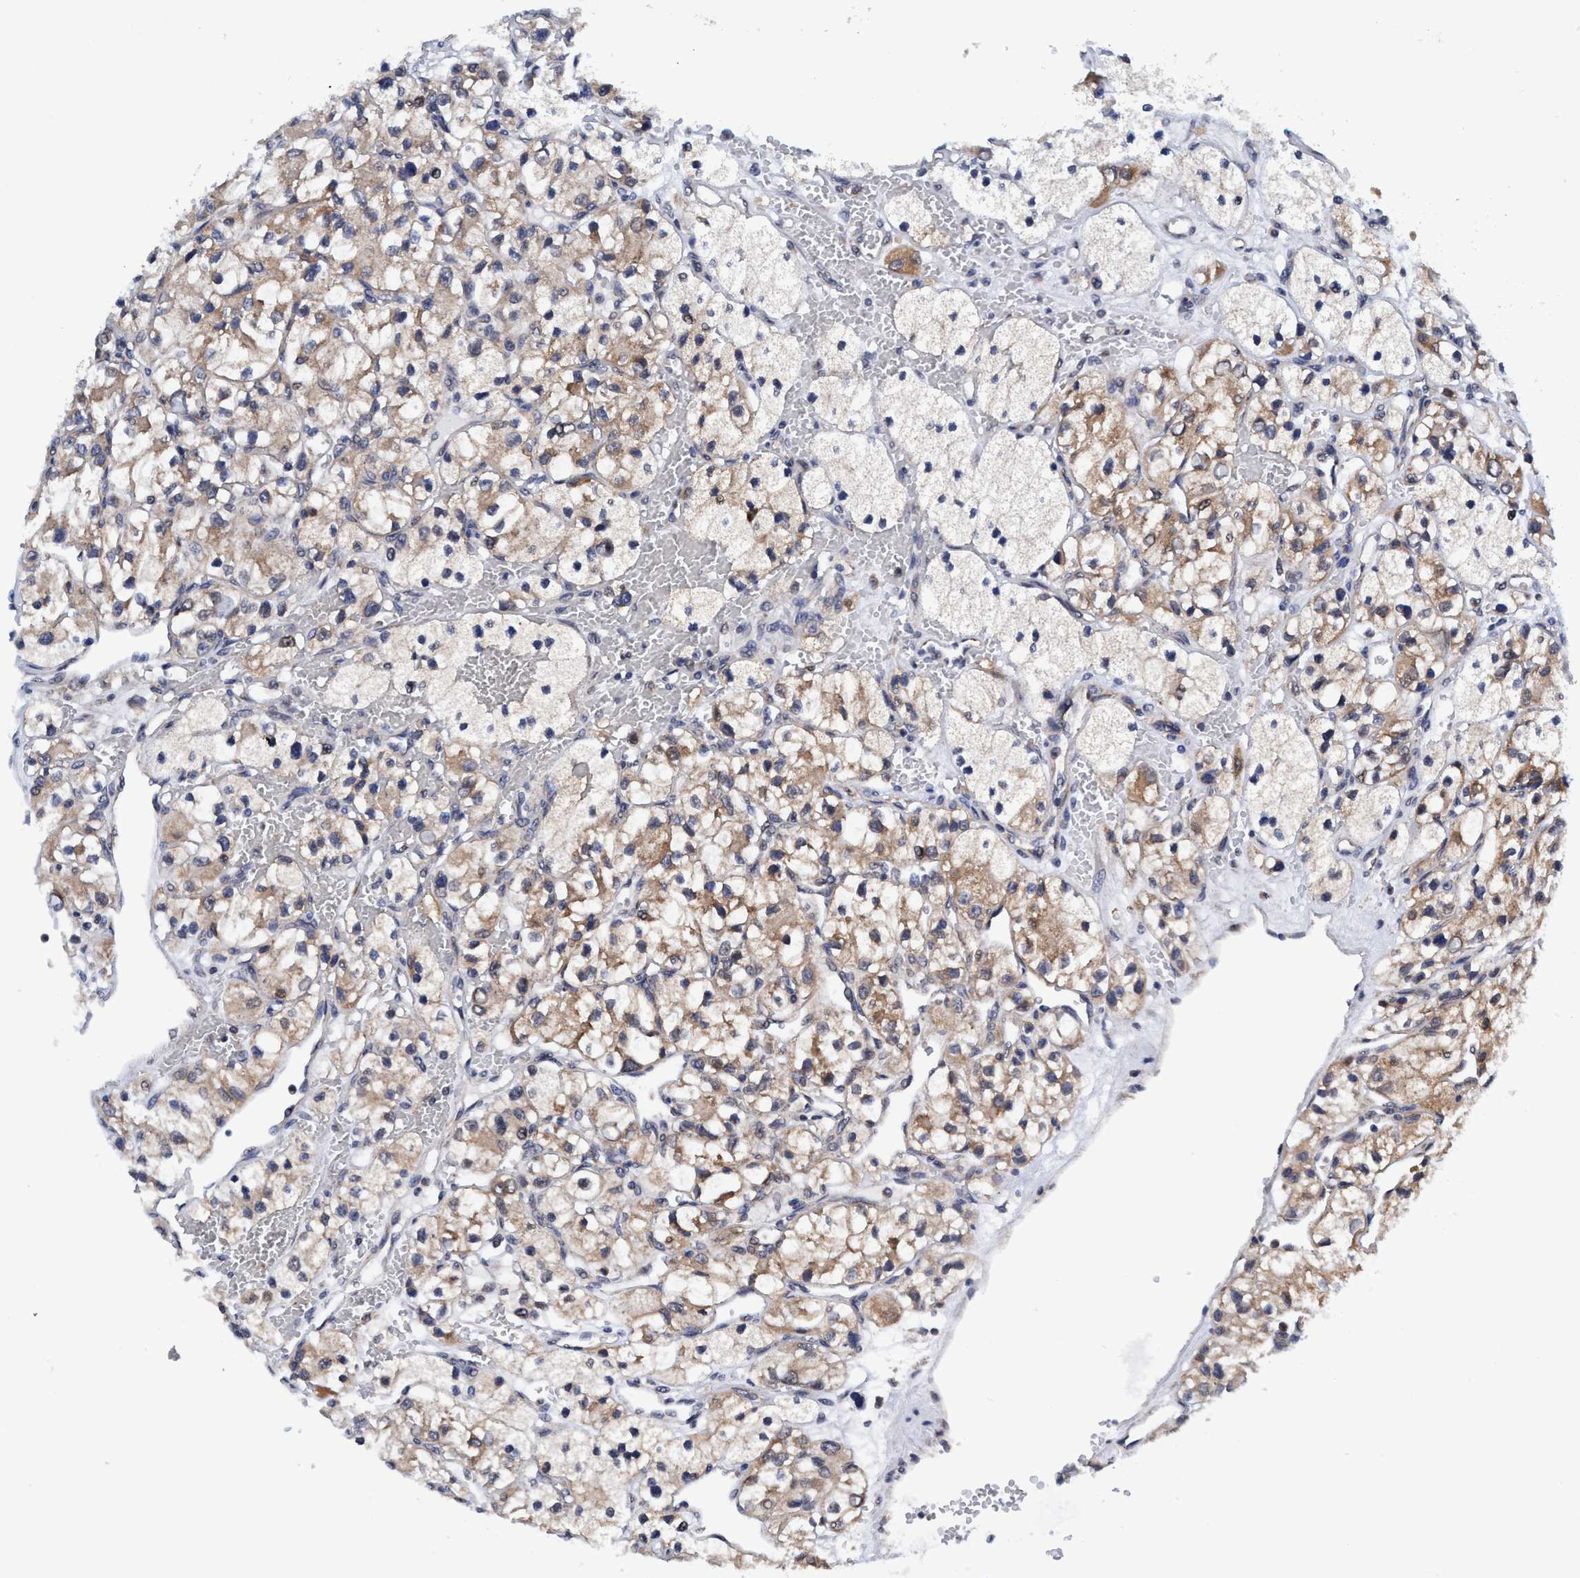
{"staining": {"intensity": "weak", "quantity": "25%-75%", "location": "cytoplasmic/membranous"}, "tissue": "renal cancer", "cell_type": "Tumor cells", "image_type": "cancer", "snomed": [{"axis": "morphology", "description": "Adenocarcinoma, NOS"}, {"axis": "topography", "description": "Kidney"}], "caption": "Protein expression analysis of adenocarcinoma (renal) exhibits weak cytoplasmic/membranous staining in about 25%-75% of tumor cells. The staining was performed using DAB, with brown indicating positive protein expression. Nuclei are stained blue with hematoxylin.", "gene": "AGAP2", "patient": {"sex": "female", "age": 57}}